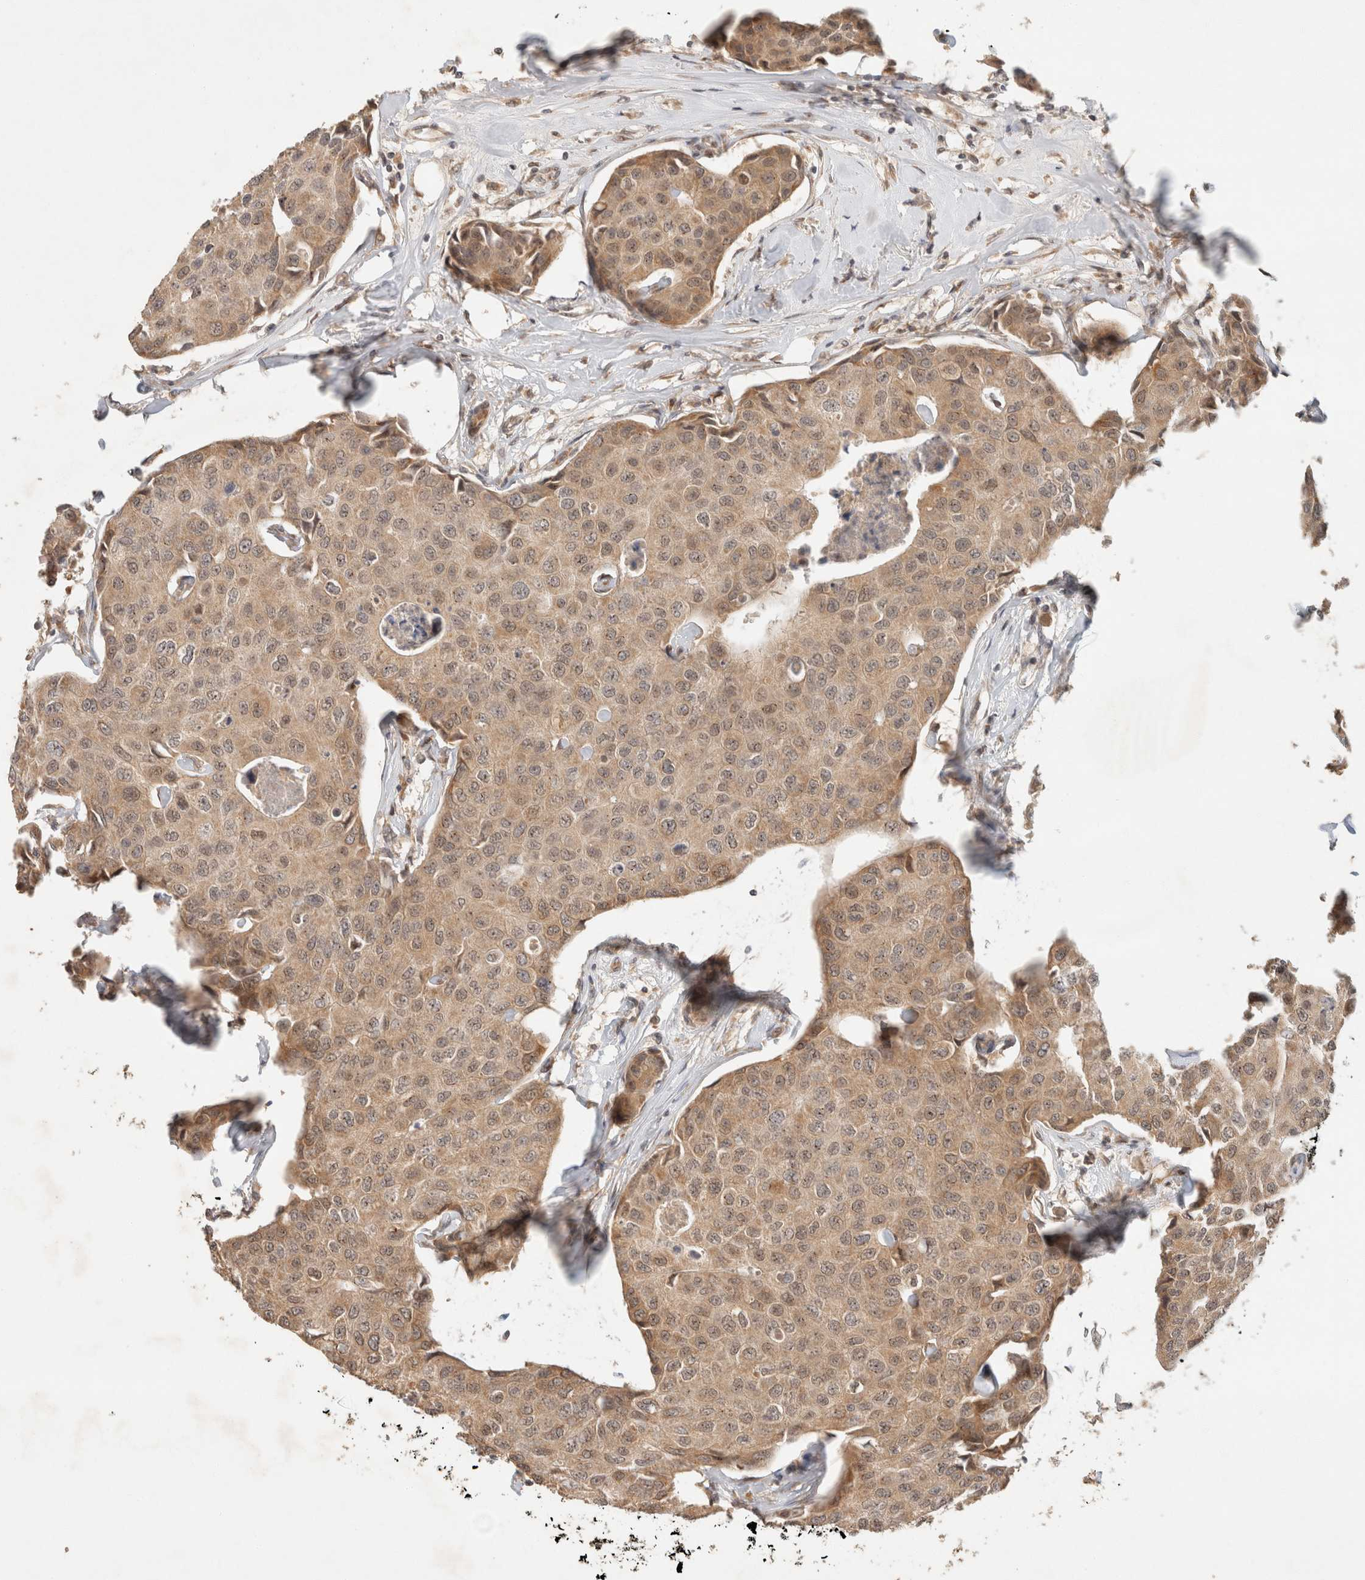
{"staining": {"intensity": "weak", "quantity": ">75%", "location": "cytoplasmic/membranous"}, "tissue": "breast cancer", "cell_type": "Tumor cells", "image_type": "cancer", "snomed": [{"axis": "morphology", "description": "Duct carcinoma"}, {"axis": "topography", "description": "Breast"}], "caption": "Protein staining by immunohistochemistry reveals weak cytoplasmic/membranous positivity in approximately >75% of tumor cells in breast cancer (intraductal carcinoma).", "gene": "TACC1", "patient": {"sex": "female", "age": 80}}